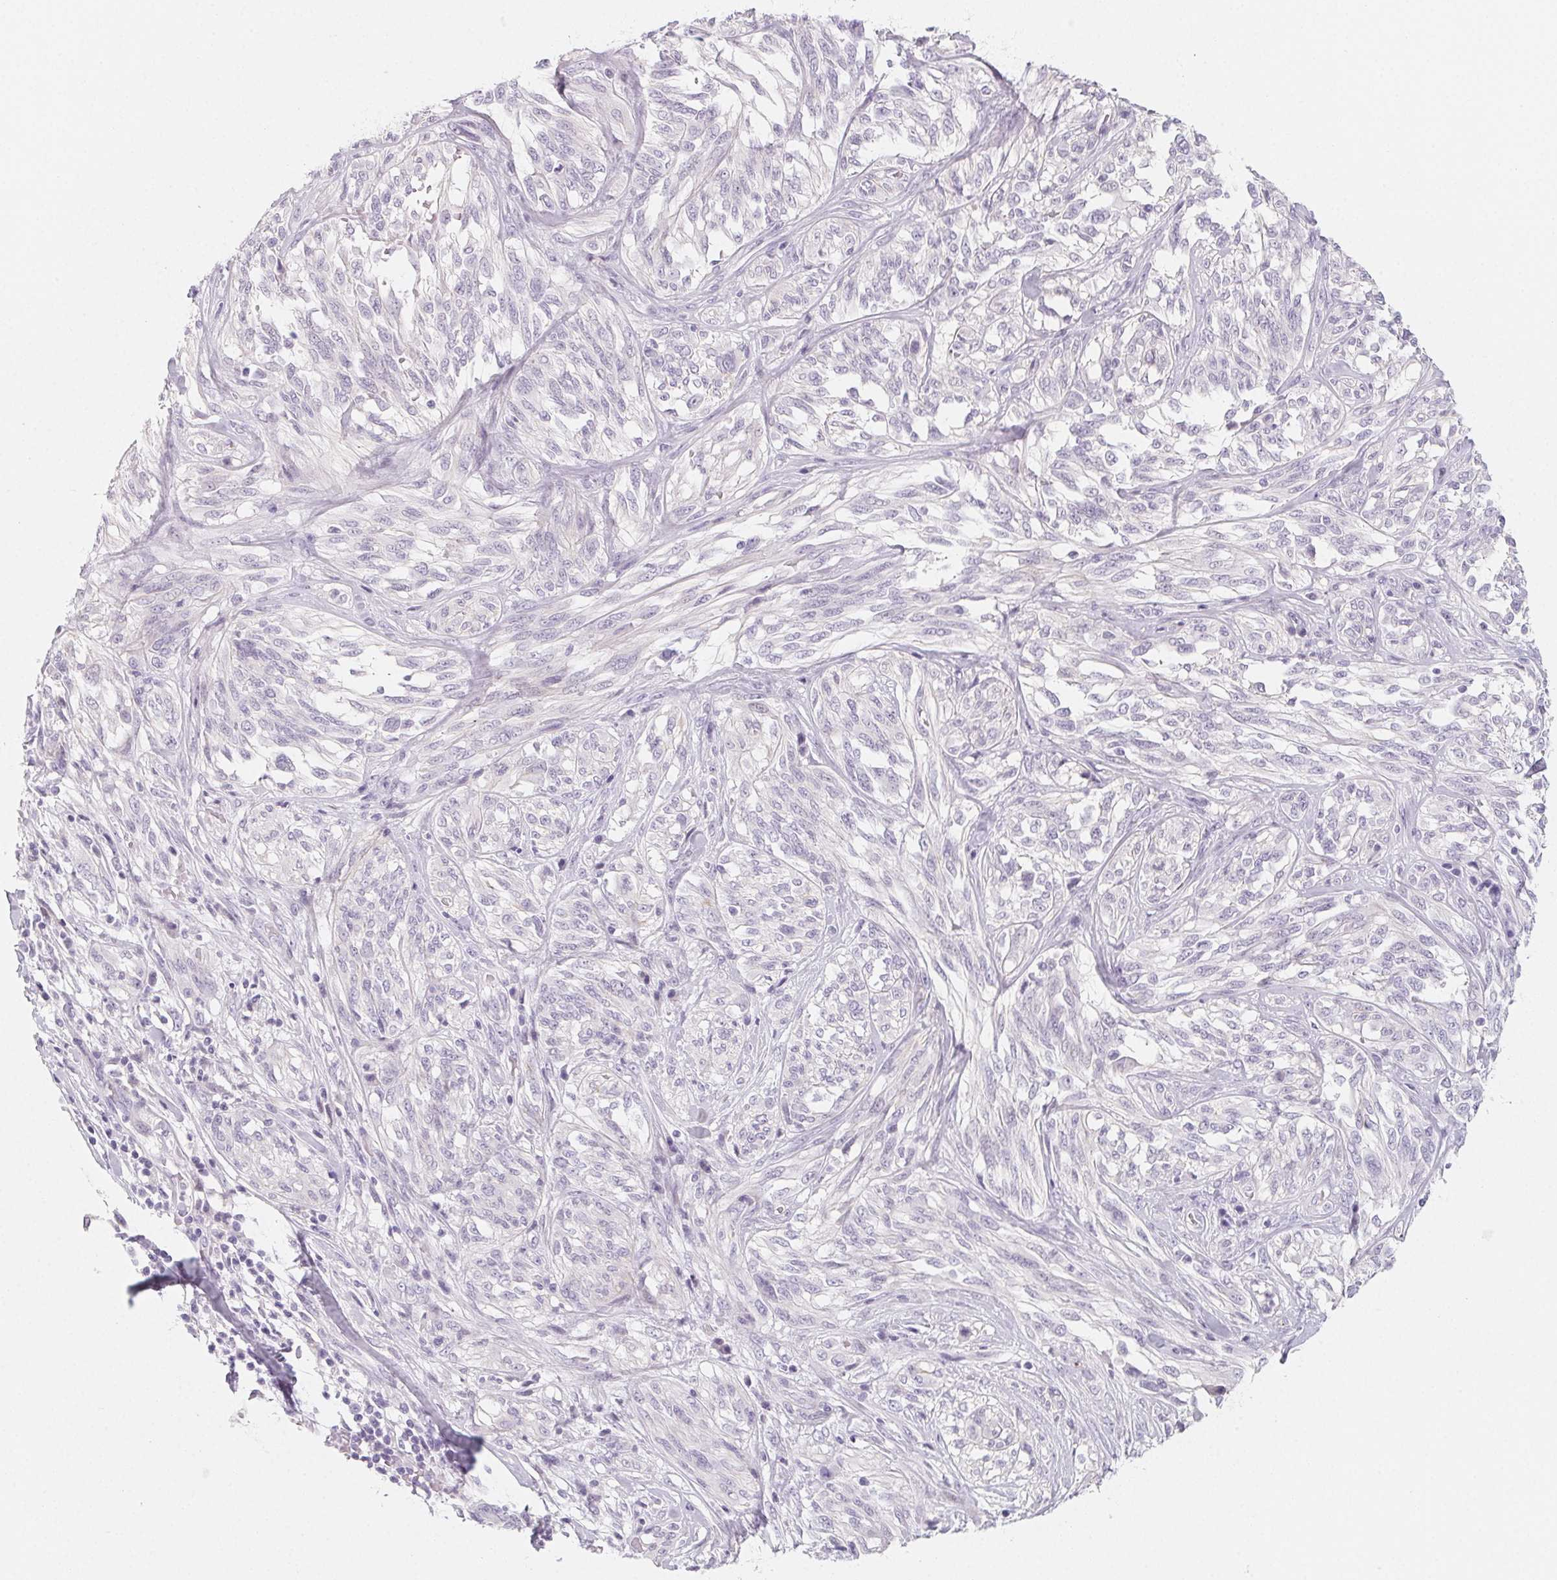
{"staining": {"intensity": "negative", "quantity": "none", "location": "none"}, "tissue": "melanoma", "cell_type": "Tumor cells", "image_type": "cancer", "snomed": [{"axis": "morphology", "description": "Malignant melanoma, NOS"}, {"axis": "topography", "description": "Skin"}], "caption": "This is an IHC photomicrograph of melanoma. There is no positivity in tumor cells.", "gene": "SH3GL2", "patient": {"sex": "female", "age": 91}}